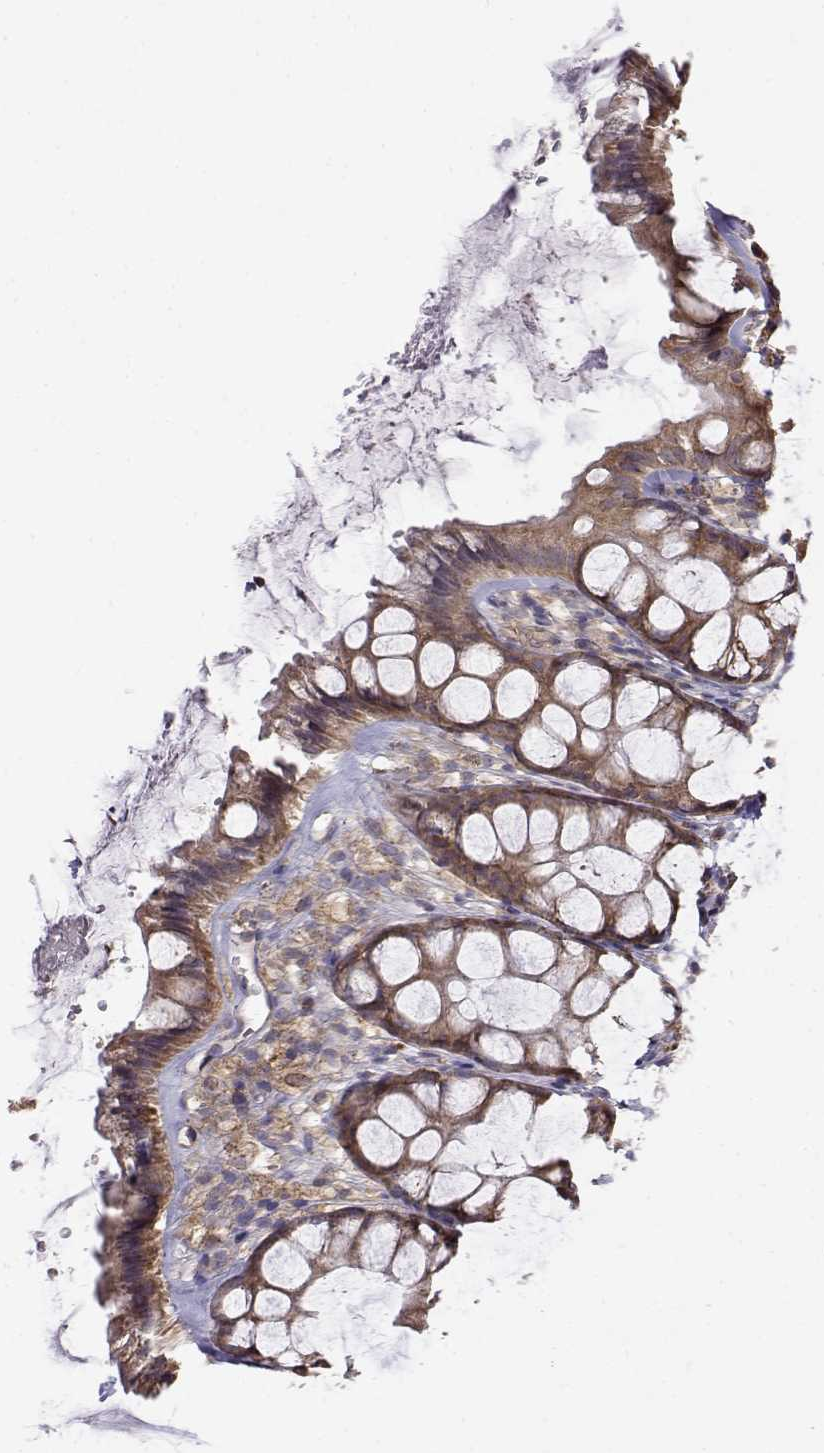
{"staining": {"intensity": "moderate", "quantity": ">75%", "location": "cytoplasmic/membranous"}, "tissue": "rectum", "cell_type": "Glandular cells", "image_type": "normal", "snomed": [{"axis": "morphology", "description": "Normal tissue, NOS"}, {"axis": "topography", "description": "Rectum"}], "caption": "Immunohistochemical staining of benign rectum demonstrates moderate cytoplasmic/membranous protein staining in about >75% of glandular cells.", "gene": "PAIP1", "patient": {"sex": "female", "age": 62}}